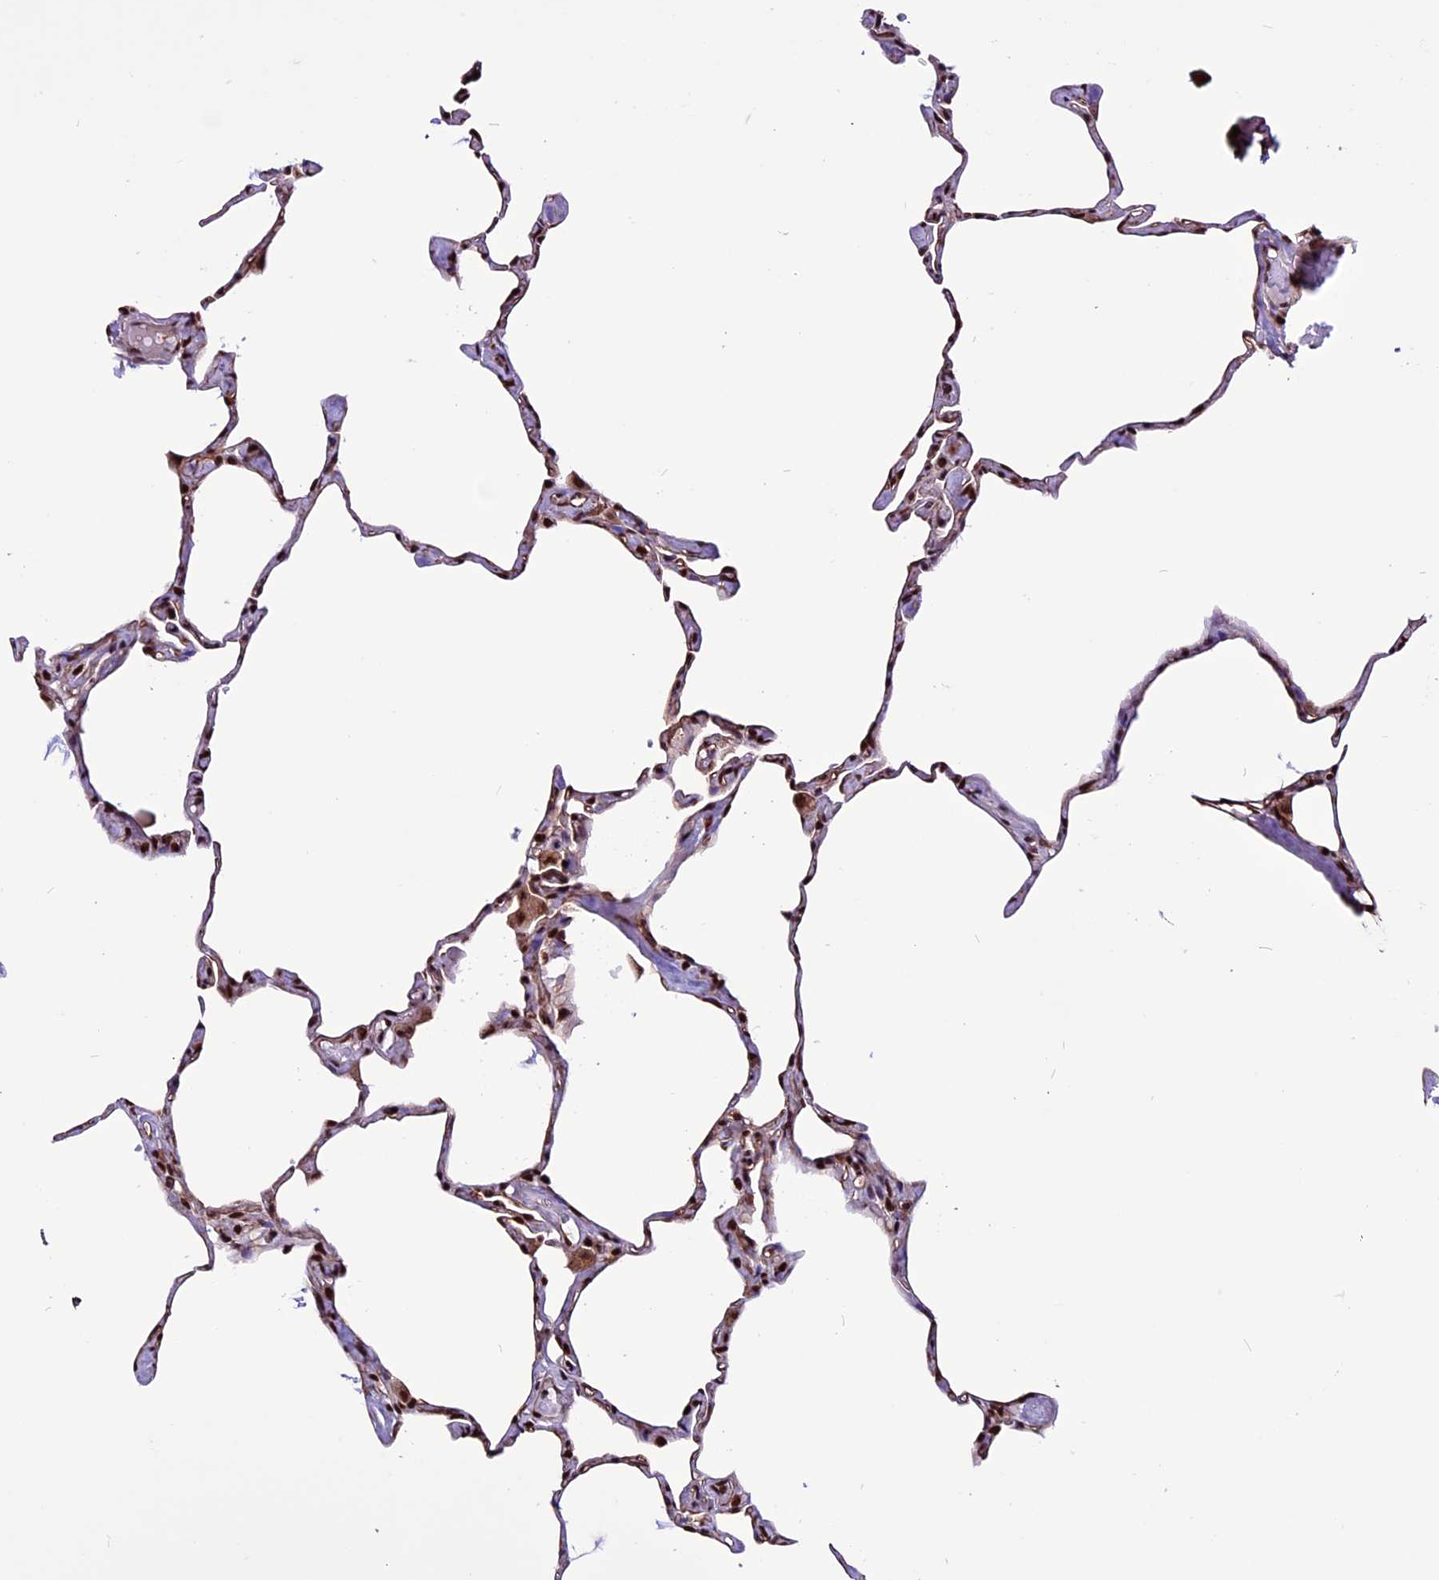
{"staining": {"intensity": "moderate", "quantity": "25%-75%", "location": "nuclear"}, "tissue": "lung", "cell_type": "Alveolar cells", "image_type": "normal", "snomed": [{"axis": "morphology", "description": "Normal tissue, NOS"}, {"axis": "topography", "description": "Lung"}], "caption": "Brown immunohistochemical staining in normal lung displays moderate nuclear staining in approximately 25%-75% of alveolar cells. (brown staining indicates protein expression, while blue staining denotes nuclei).", "gene": "RINL", "patient": {"sex": "male", "age": 65}}